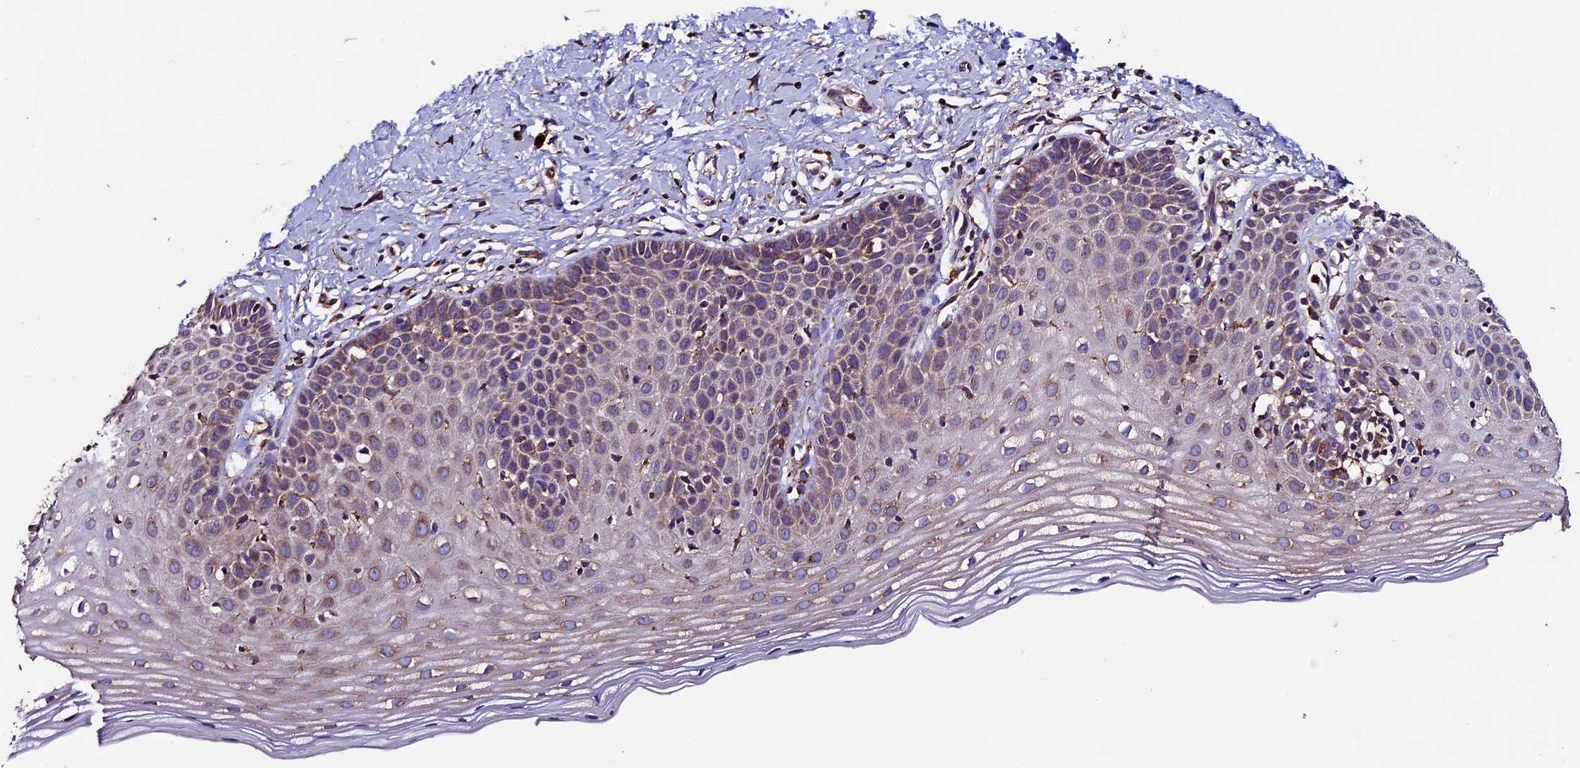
{"staining": {"intensity": "moderate", "quantity": ">75%", "location": "cytoplasmic/membranous"}, "tissue": "cervix", "cell_type": "Glandular cells", "image_type": "normal", "snomed": [{"axis": "morphology", "description": "Normal tissue, NOS"}, {"axis": "topography", "description": "Cervix"}], "caption": "Immunohistochemical staining of unremarkable cervix exhibits moderate cytoplasmic/membranous protein staining in about >75% of glandular cells.", "gene": "BTBD3", "patient": {"sex": "female", "age": 36}}